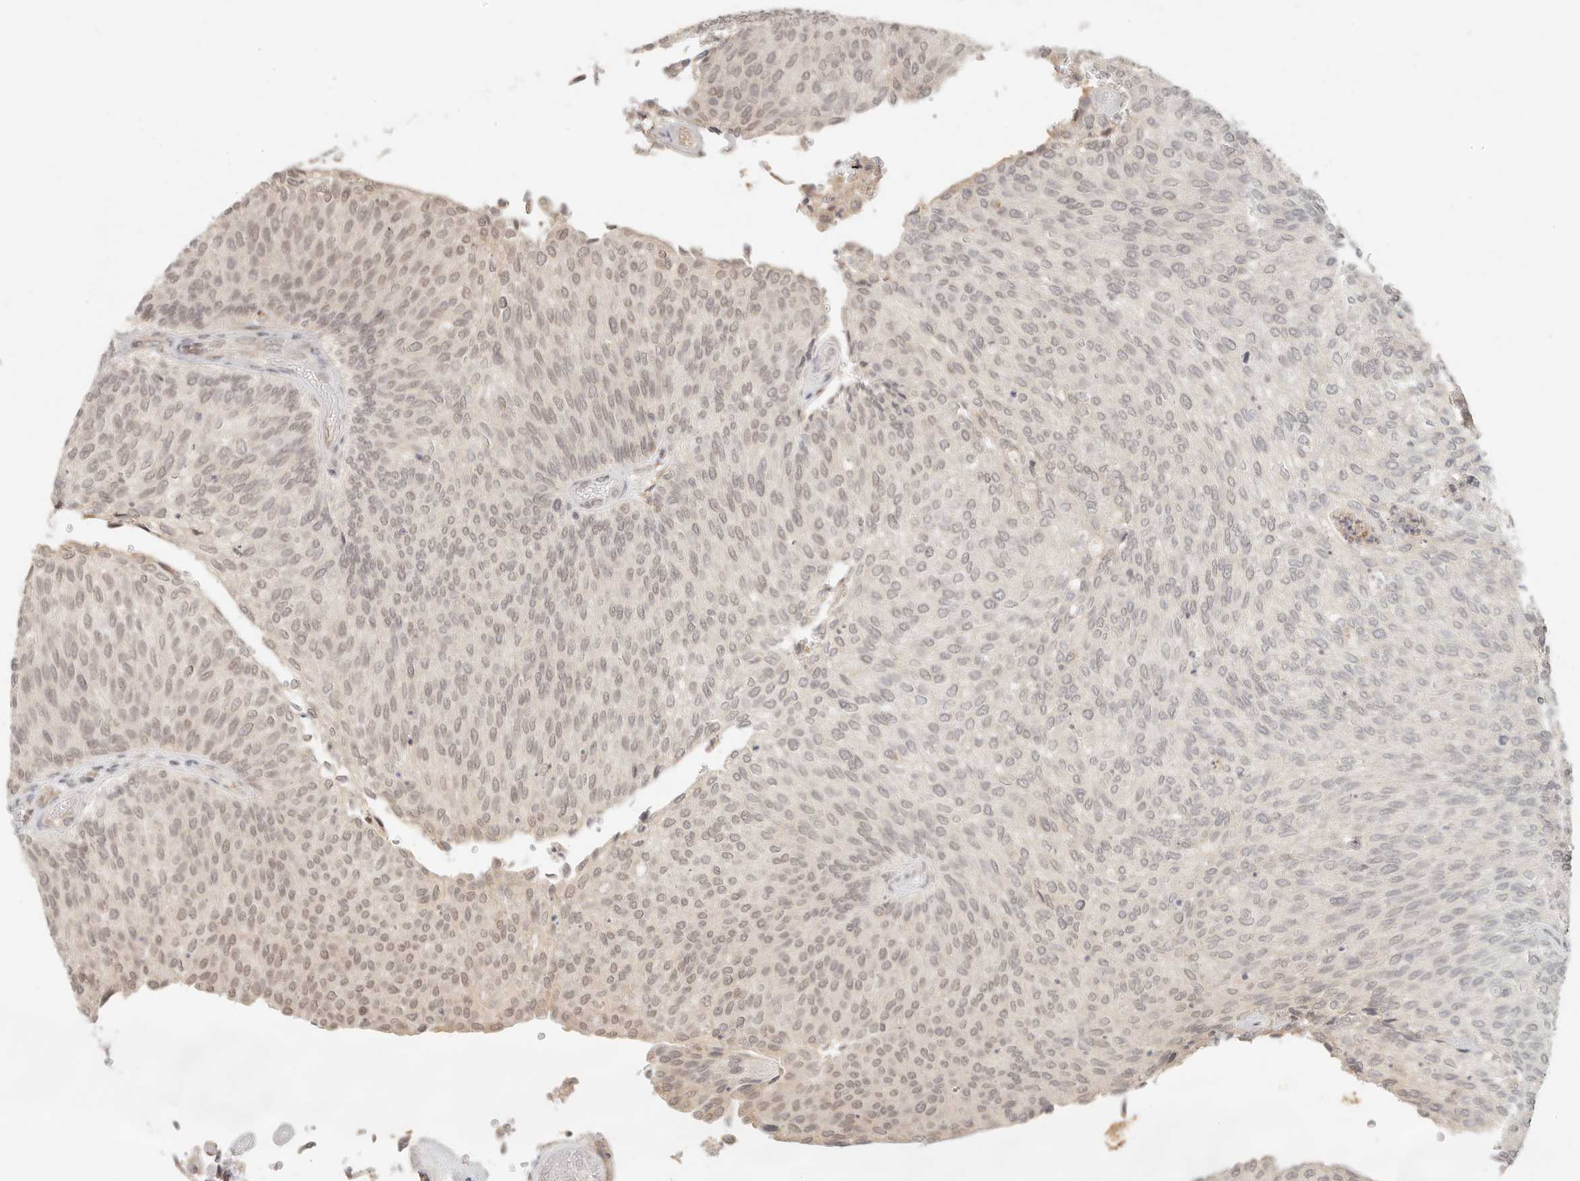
{"staining": {"intensity": "weak", "quantity": "25%-75%", "location": "nuclear"}, "tissue": "urothelial cancer", "cell_type": "Tumor cells", "image_type": "cancer", "snomed": [{"axis": "morphology", "description": "Urothelial carcinoma, Low grade"}, {"axis": "topography", "description": "Urinary bladder"}], "caption": "Immunohistochemistry image of neoplastic tissue: urothelial cancer stained using immunohistochemistry (IHC) shows low levels of weak protein expression localized specifically in the nuclear of tumor cells, appearing as a nuclear brown color.", "gene": "INTS11", "patient": {"sex": "female", "age": 79}}